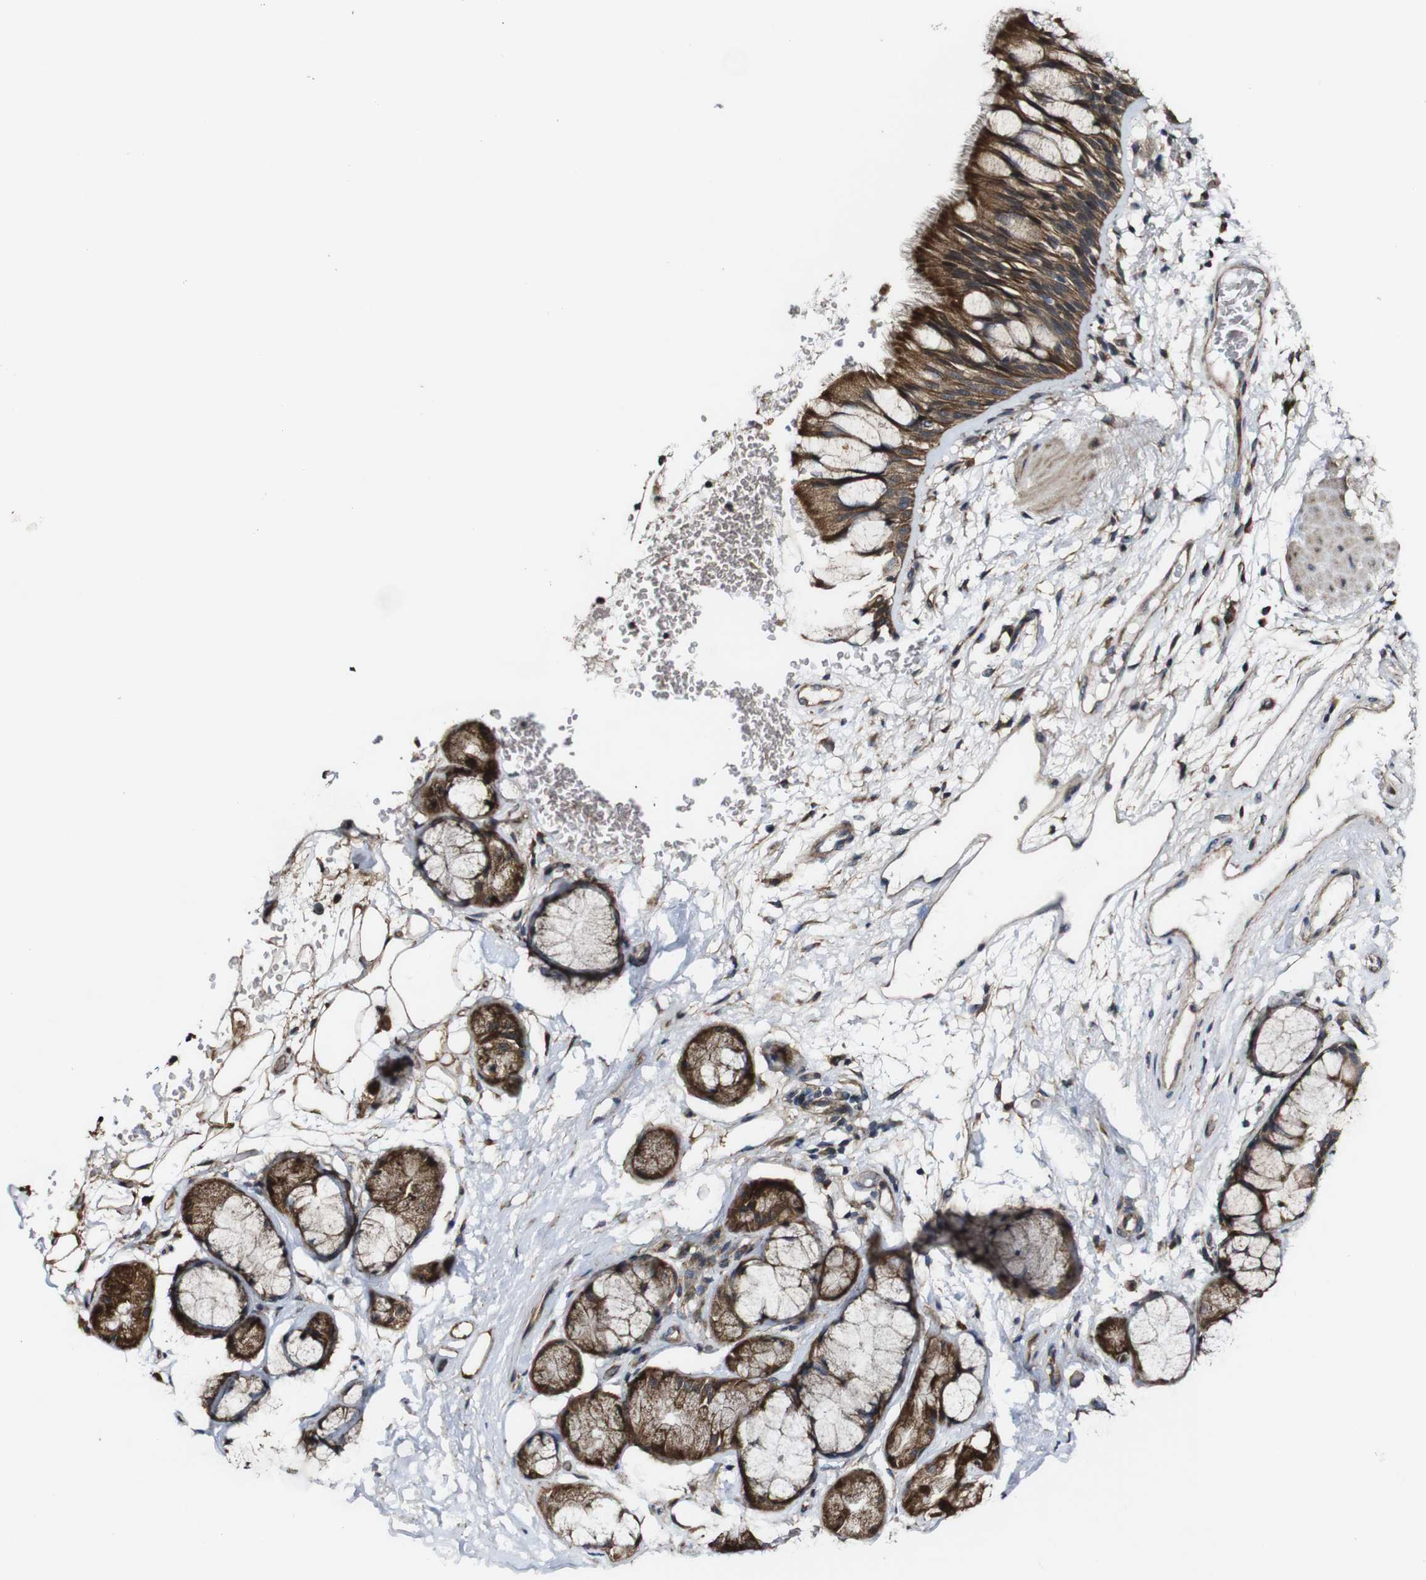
{"staining": {"intensity": "strong", "quantity": "25%-75%", "location": "cytoplasmic/membranous"}, "tissue": "bronchus", "cell_type": "Respiratory epithelial cells", "image_type": "normal", "snomed": [{"axis": "morphology", "description": "Normal tissue, NOS"}, {"axis": "topography", "description": "Bronchus"}], "caption": "Unremarkable bronchus reveals strong cytoplasmic/membranous positivity in approximately 25%-75% of respiratory epithelial cells, visualized by immunohistochemistry. (Stains: DAB in brown, nuclei in blue, Microscopy: brightfield microscopy at high magnification).", "gene": "BTN3A3", "patient": {"sex": "male", "age": 66}}